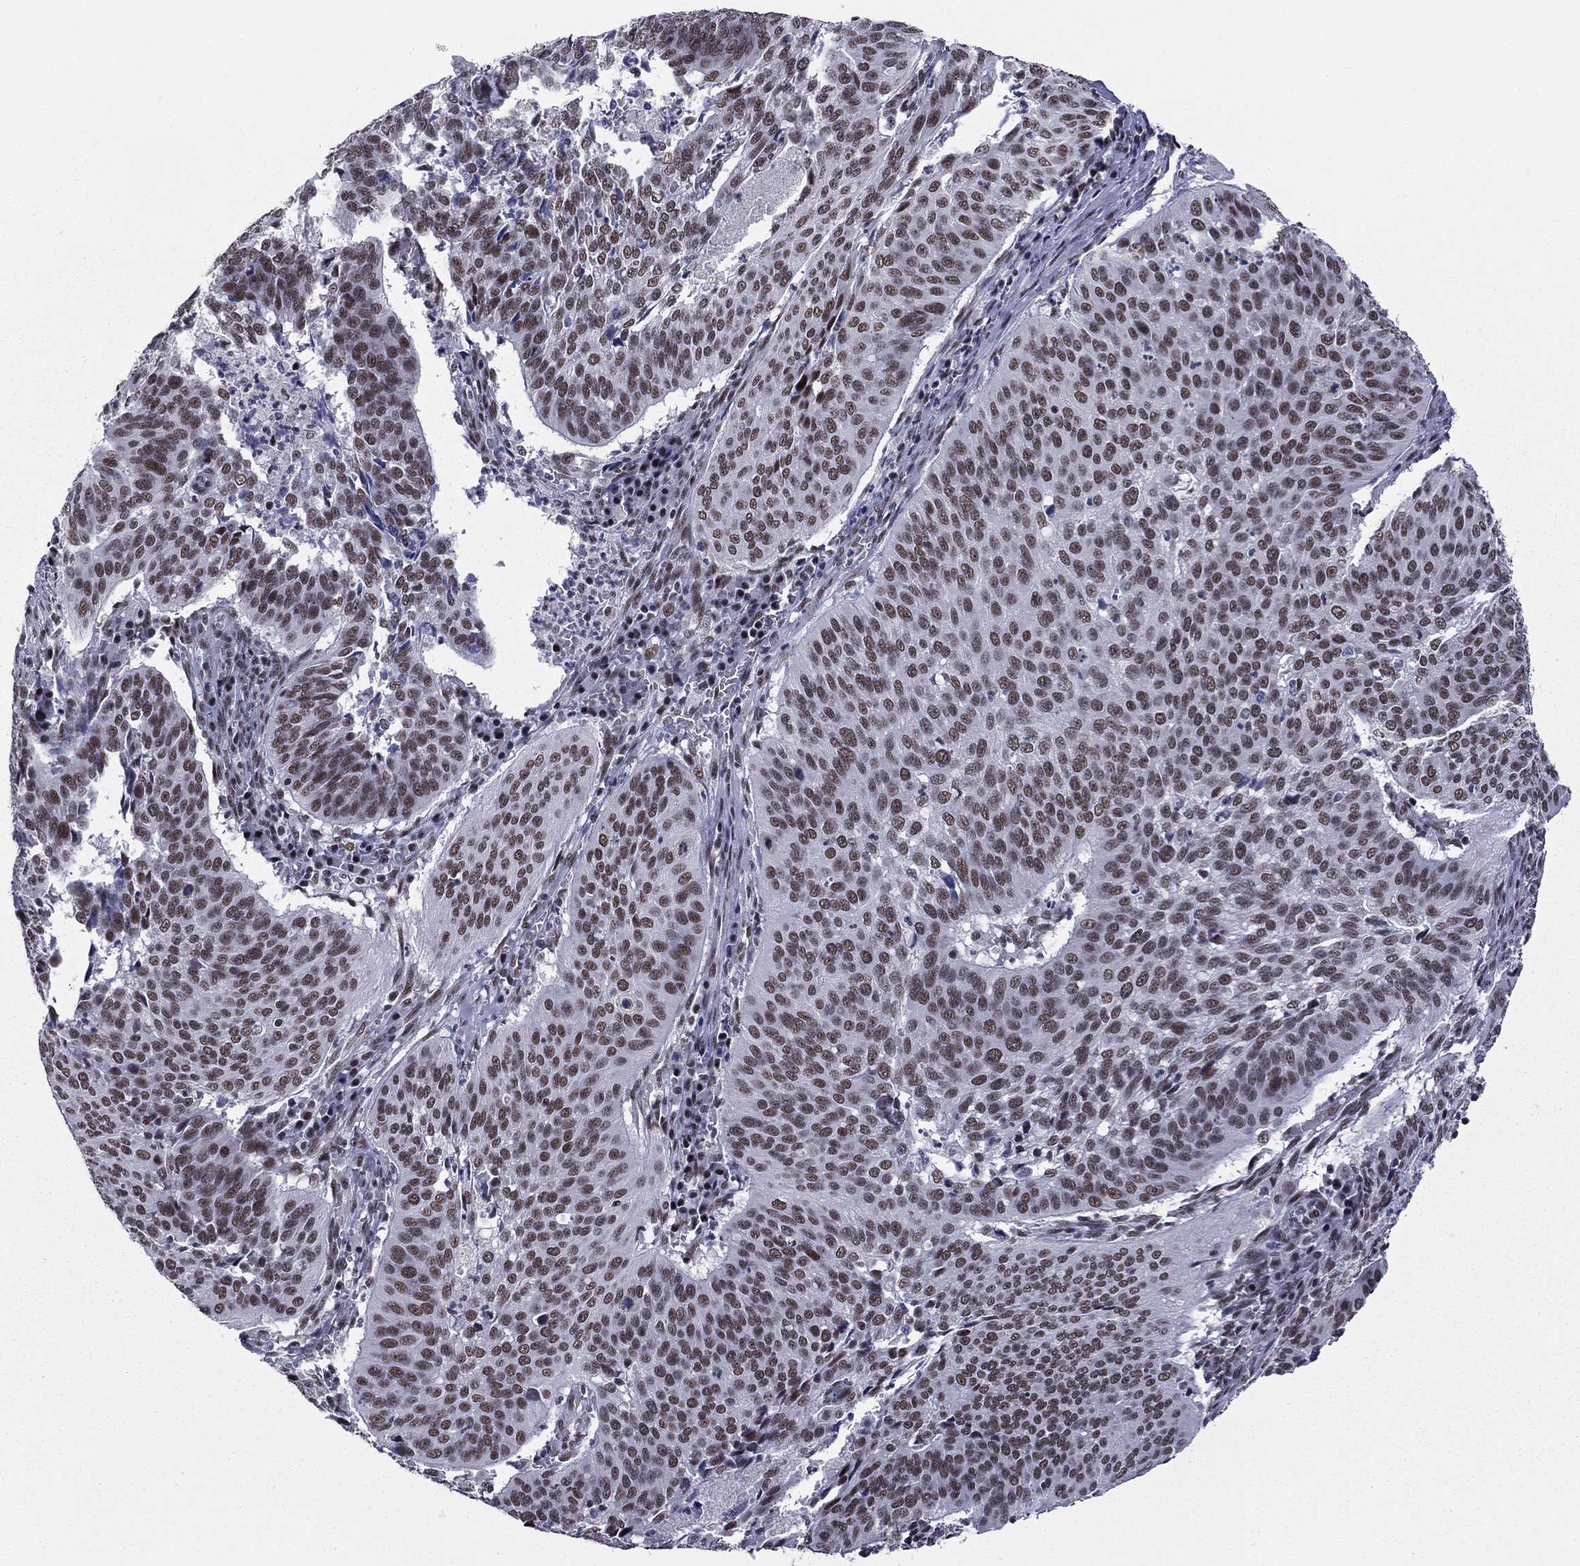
{"staining": {"intensity": "moderate", "quantity": ">75%", "location": "nuclear"}, "tissue": "cervical cancer", "cell_type": "Tumor cells", "image_type": "cancer", "snomed": [{"axis": "morphology", "description": "Normal tissue, NOS"}, {"axis": "morphology", "description": "Squamous cell carcinoma, NOS"}, {"axis": "topography", "description": "Cervix"}], "caption": "Protein expression analysis of human cervical cancer reveals moderate nuclear expression in about >75% of tumor cells.", "gene": "ETV5", "patient": {"sex": "female", "age": 39}}